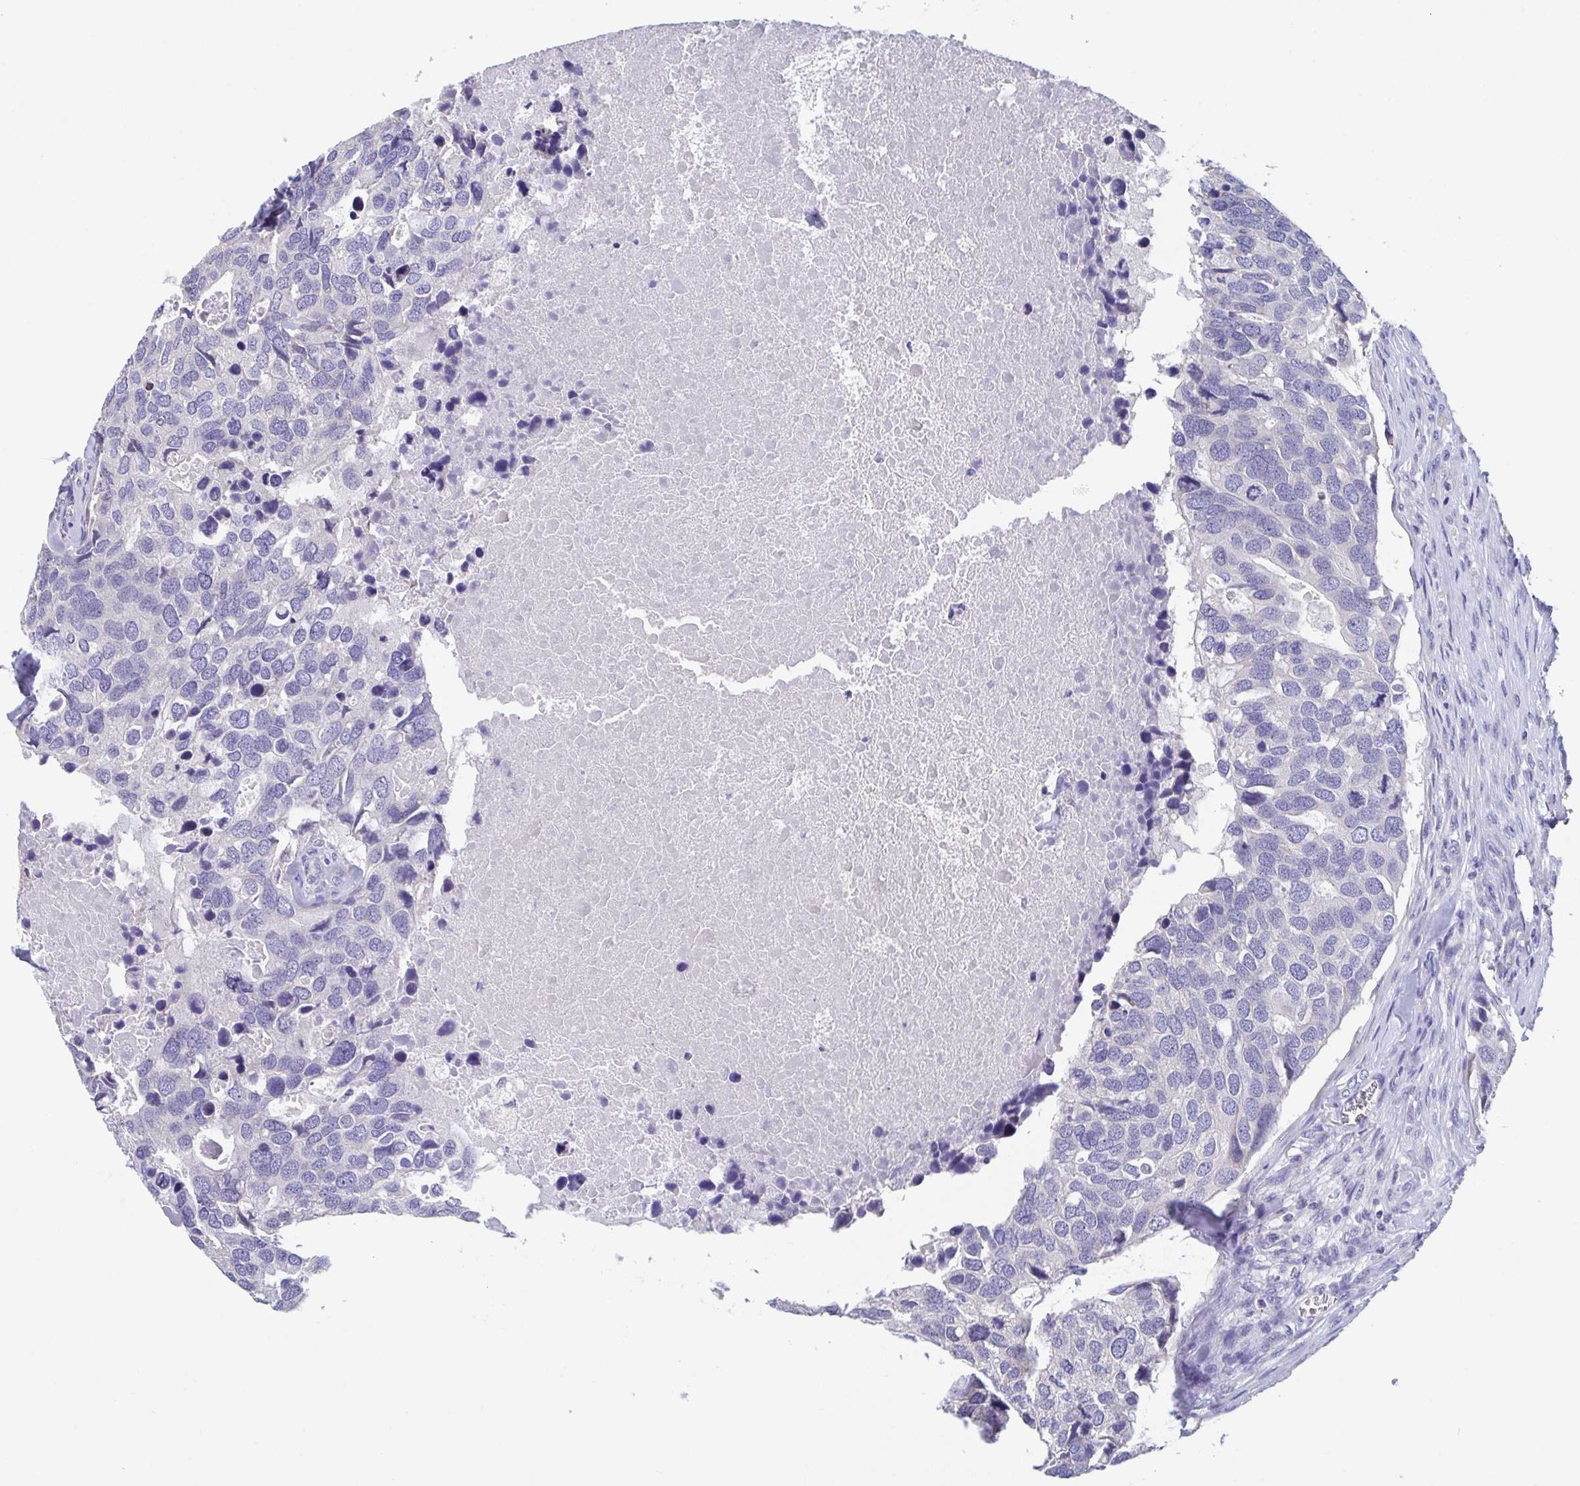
{"staining": {"intensity": "negative", "quantity": "none", "location": "none"}, "tissue": "breast cancer", "cell_type": "Tumor cells", "image_type": "cancer", "snomed": [{"axis": "morphology", "description": "Duct carcinoma"}, {"axis": "topography", "description": "Breast"}], "caption": "A high-resolution photomicrograph shows immunohistochemistry staining of breast cancer, which displays no significant staining in tumor cells. Brightfield microscopy of immunohistochemistry (IHC) stained with DAB (brown) and hematoxylin (blue), captured at high magnification.", "gene": "LRRC58", "patient": {"sex": "female", "age": 83}}